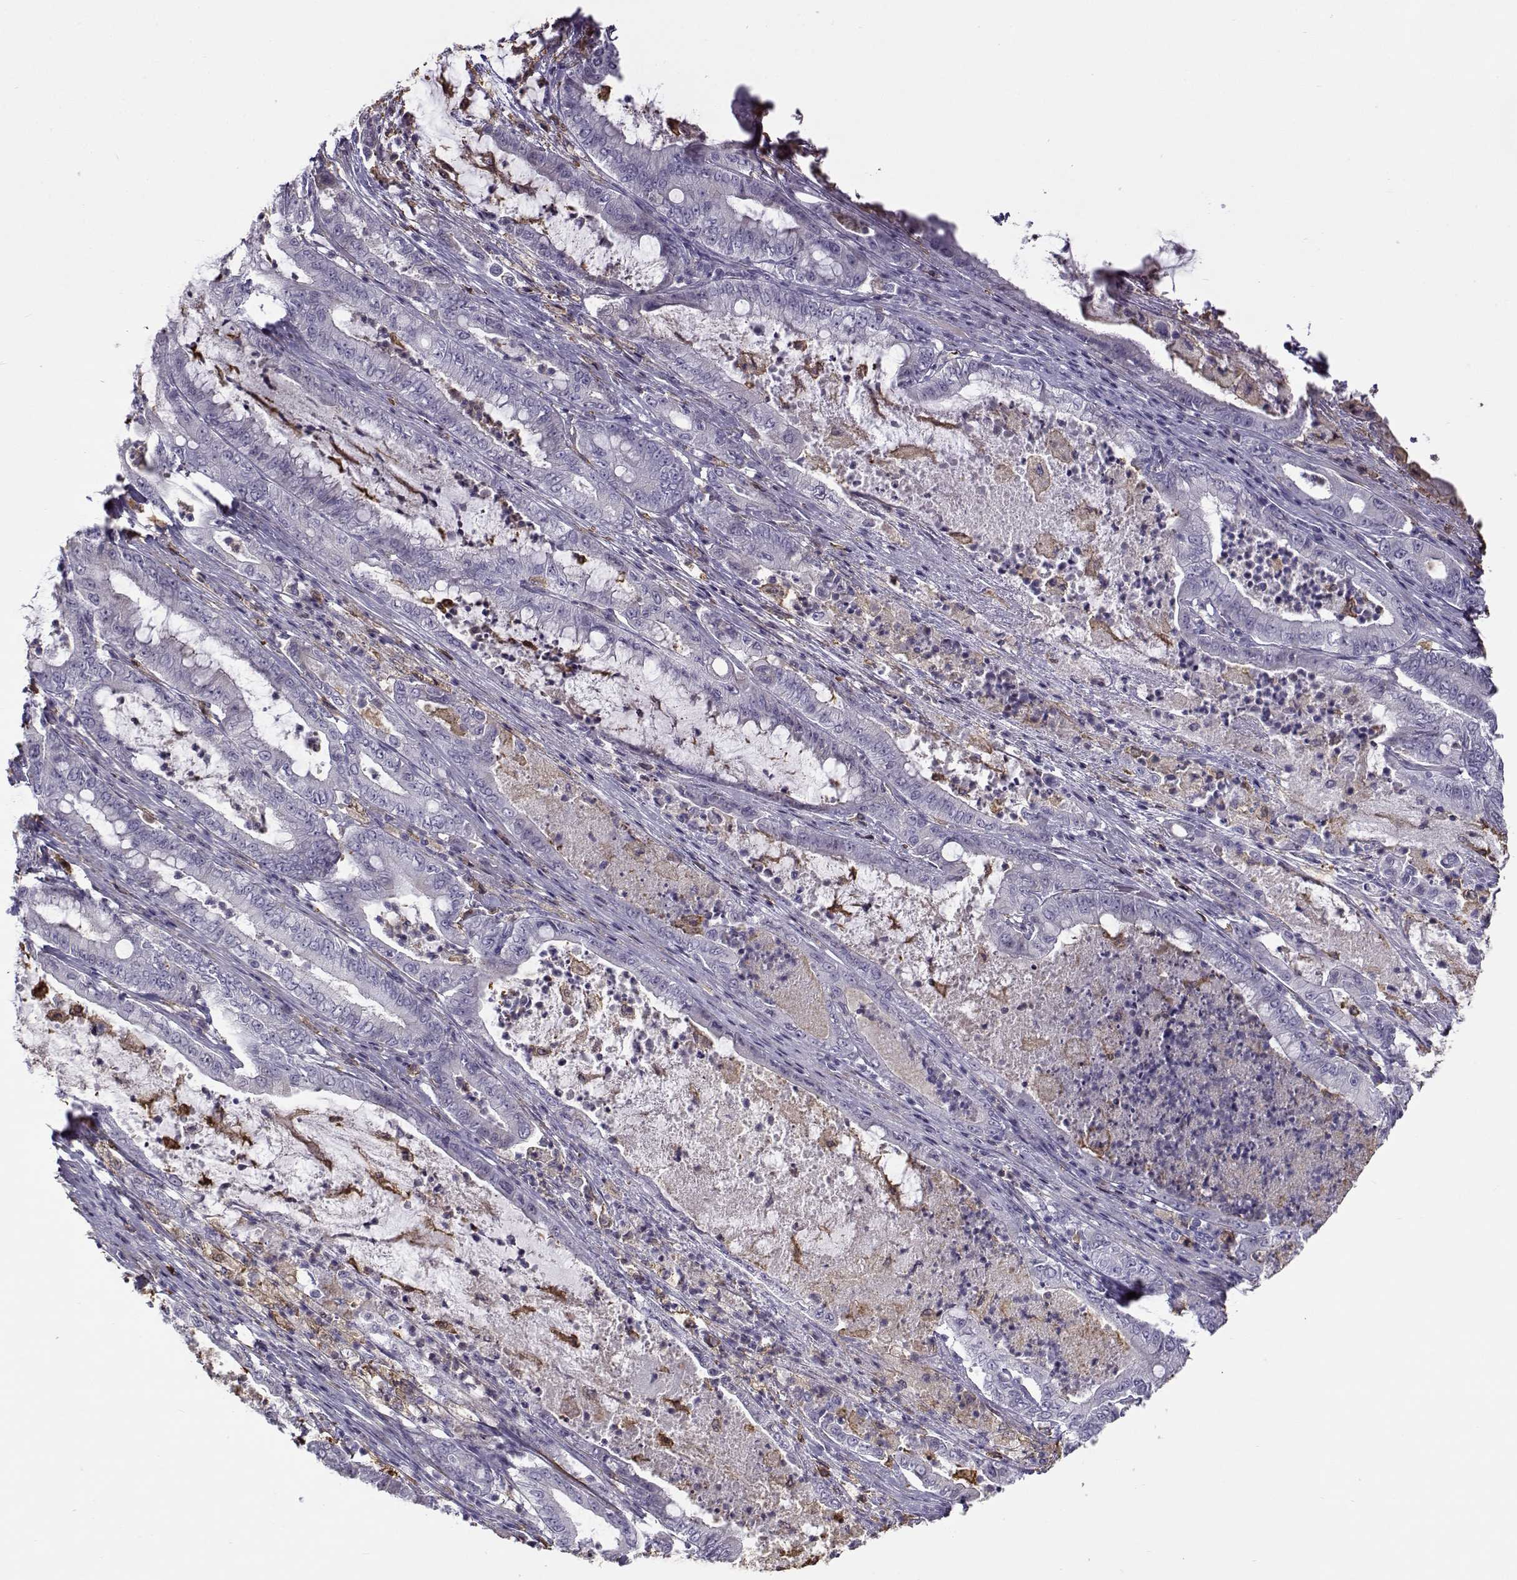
{"staining": {"intensity": "negative", "quantity": "none", "location": "none"}, "tissue": "pancreatic cancer", "cell_type": "Tumor cells", "image_type": "cancer", "snomed": [{"axis": "morphology", "description": "Adenocarcinoma, NOS"}, {"axis": "topography", "description": "Pancreas"}], "caption": "DAB (3,3'-diaminobenzidine) immunohistochemical staining of pancreatic cancer demonstrates no significant staining in tumor cells.", "gene": "UCP3", "patient": {"sex": "male", "age": 71}}